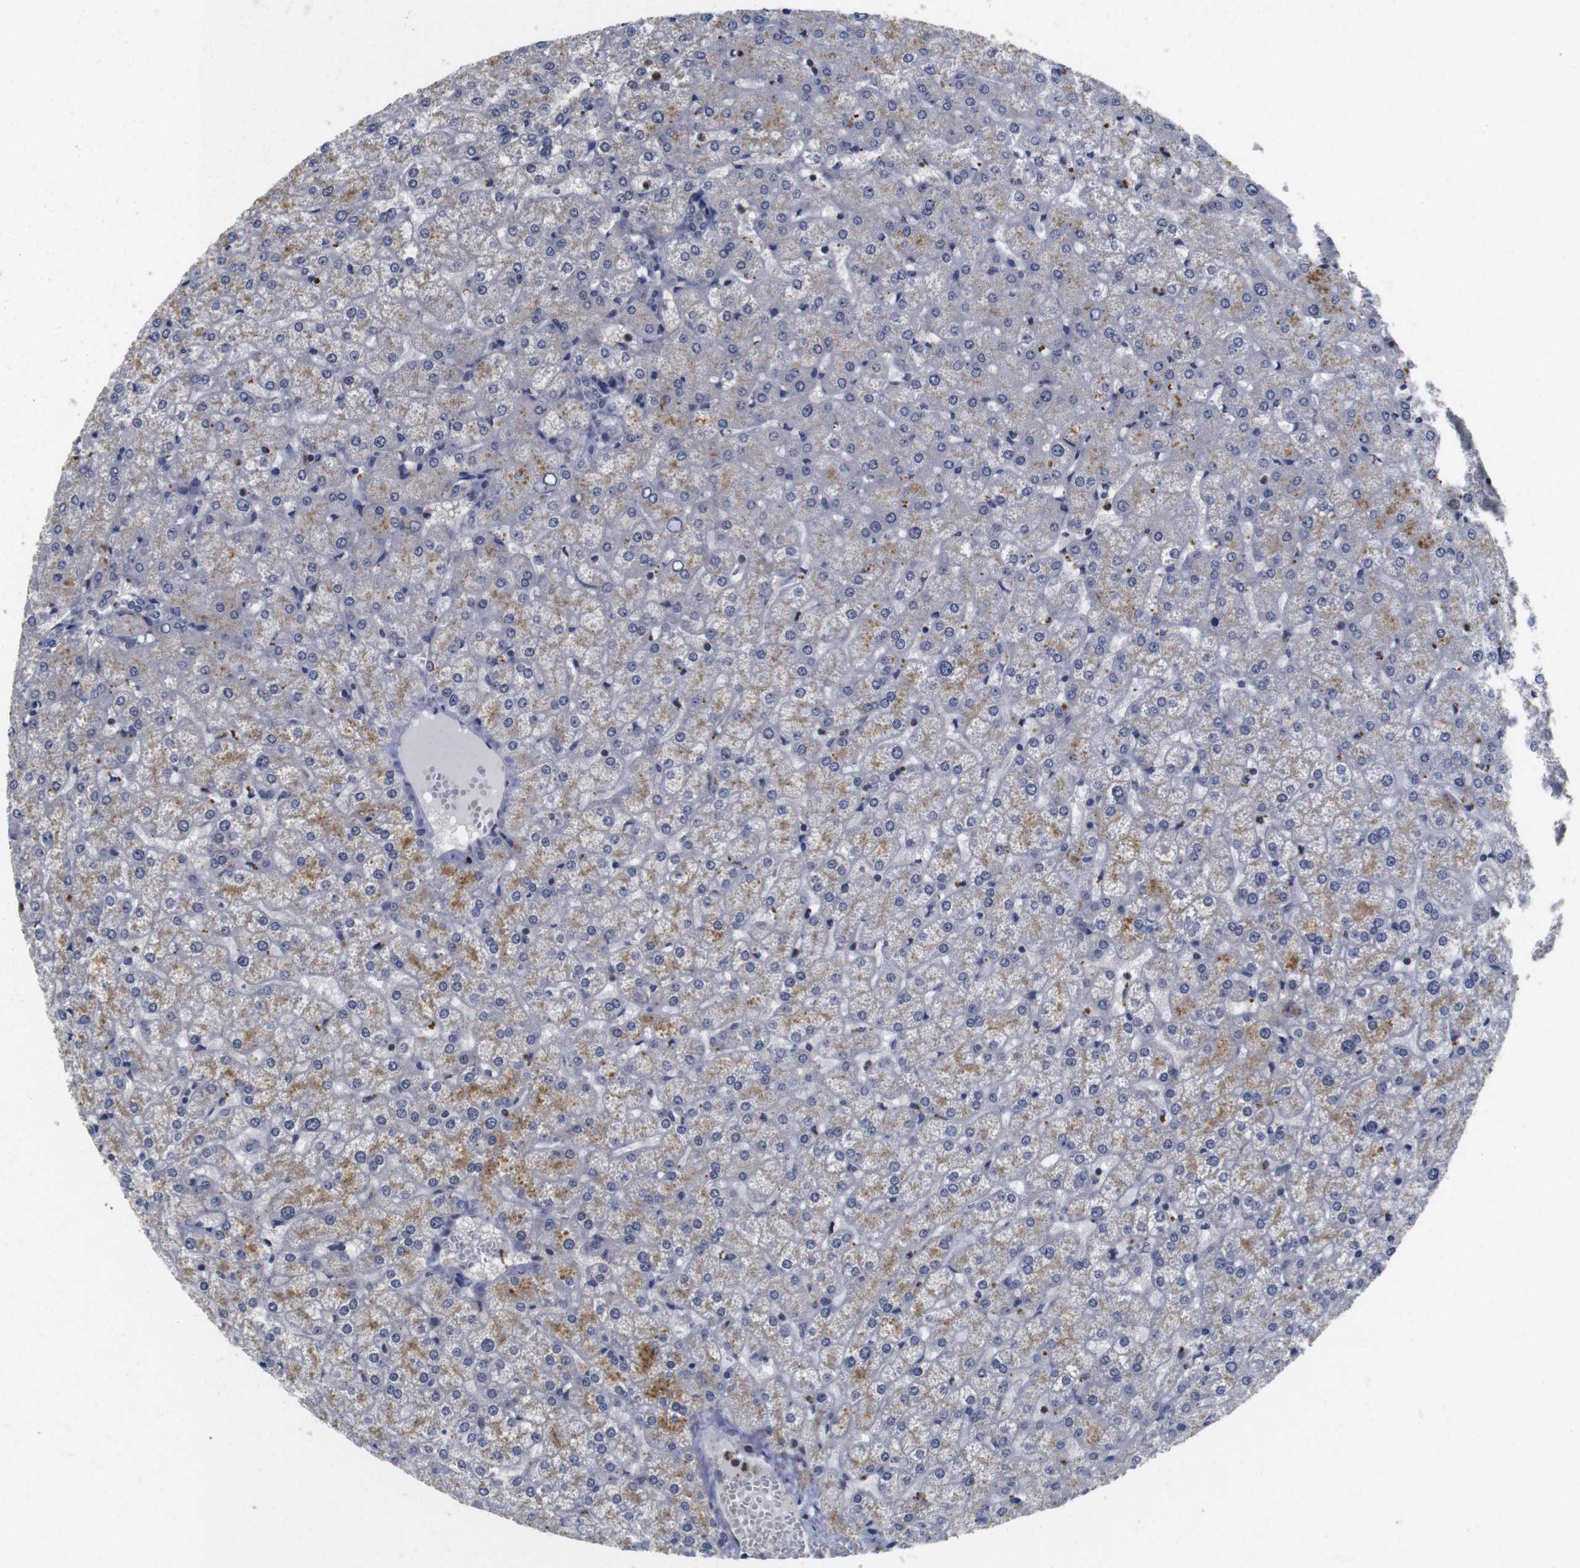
{"staining": {"intensity": "negative", "quantity": "none", "location": "none"}, "tissue": "liver", "cell_type": "Cholangiocytes", "image_type": "normal", "snomed": [{"axis": "morphology", "description": "Normal tissue, NOS"}, {"axis": "topography", "description": "Liver"}], "caption": "The photomicrograph displays no significant positivity in cholangiocytes of liver.", "gene": "FNTA", "patient": {"sex": "female", "age": 32}}